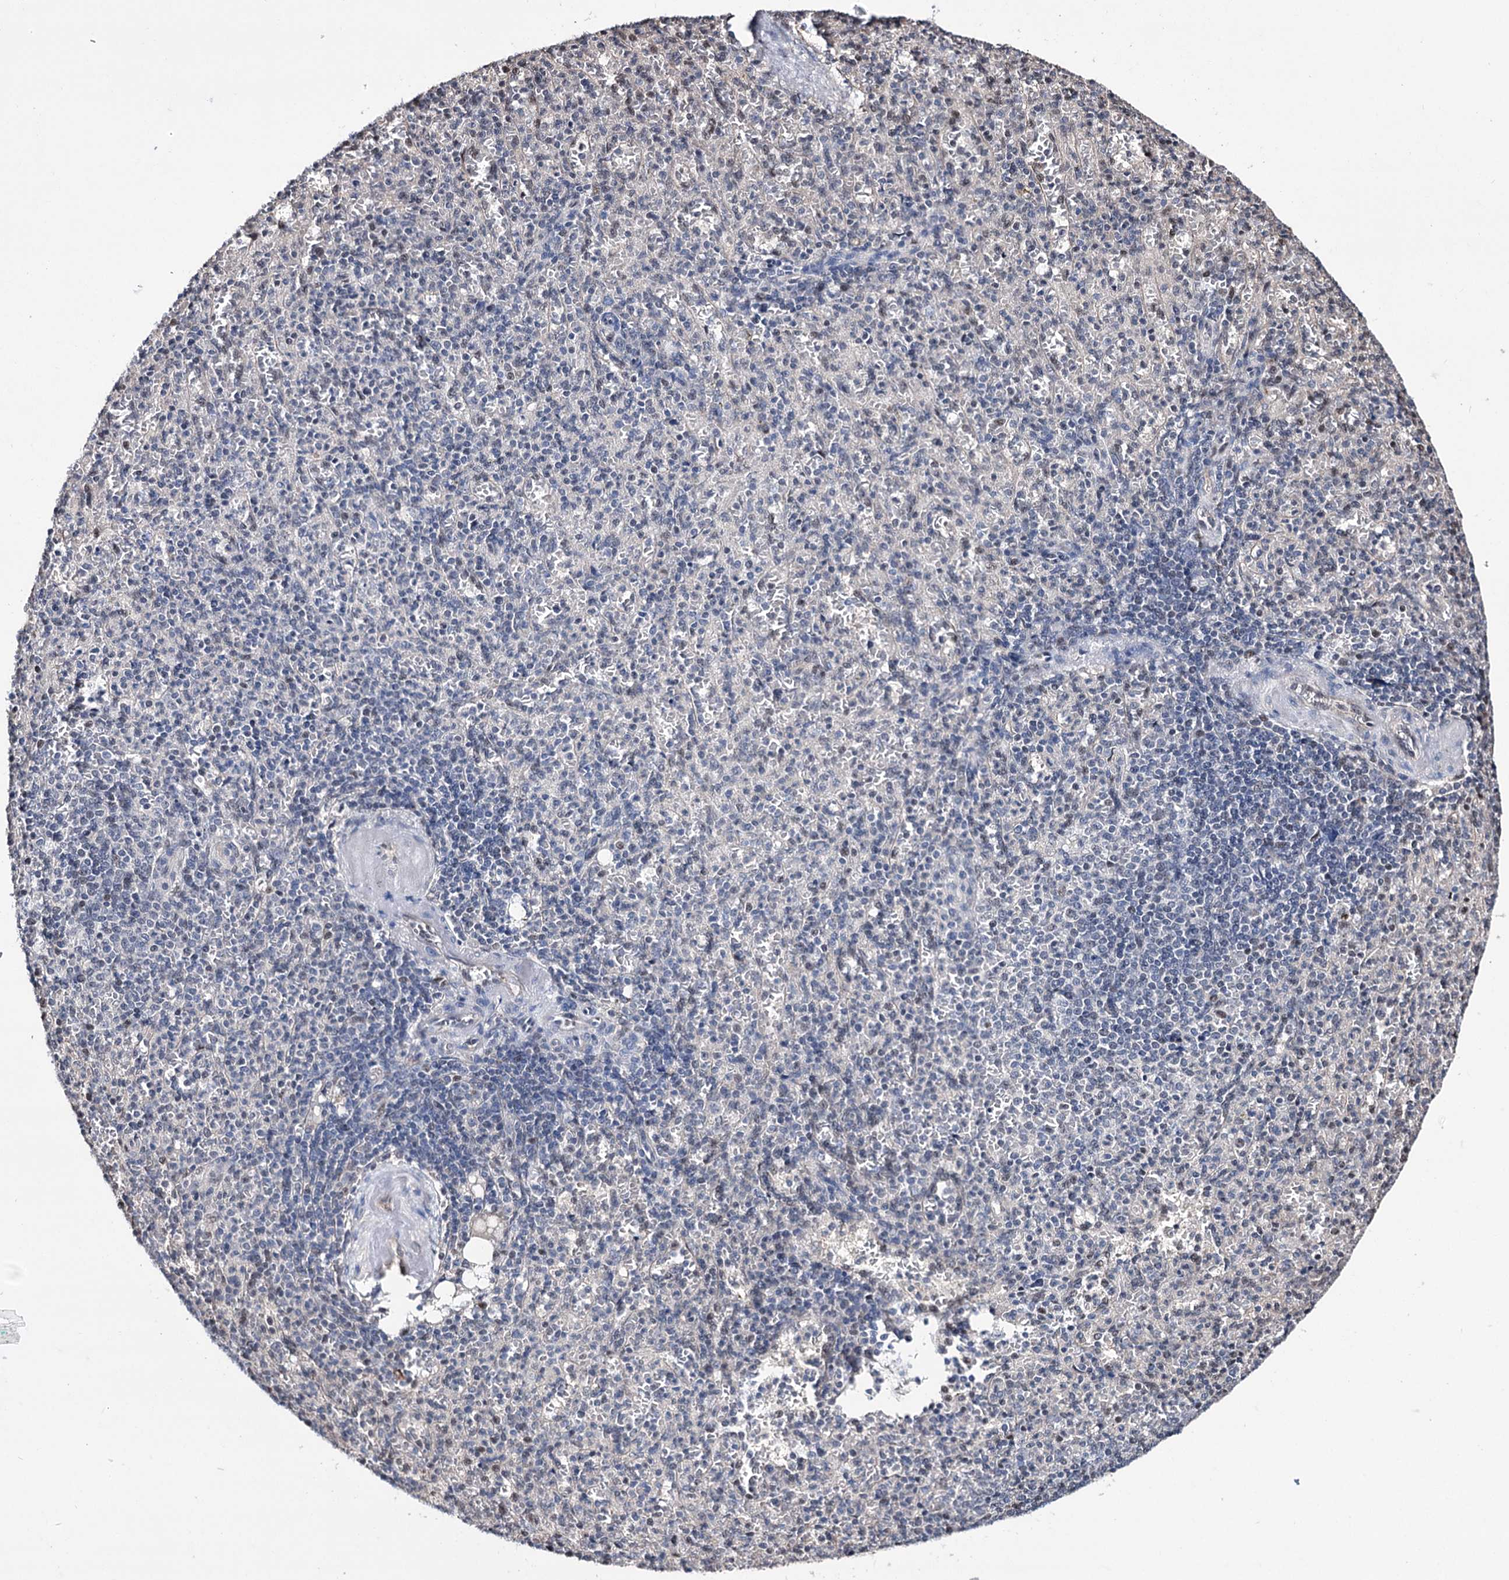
{"staining": {"intensity": "moderate", "quantity": "<25%", "location": "nuclear"}, "tissue": "spleen", "cell_type": "Cells in red pulp", "image_type": "normal", "snomed": [{"axis": "morphology", "description": "Normal tissue, NOS"}, {"axis": "topography", "description": "Spleen"}], "caption": "Immunohistochemistry of benign human spleen demonstrates low levels of moderate nuclear expression in about <25% of cells in red pulp.", "gene": "CHMP7", "patient": {"sex": "female", "age": 74}}